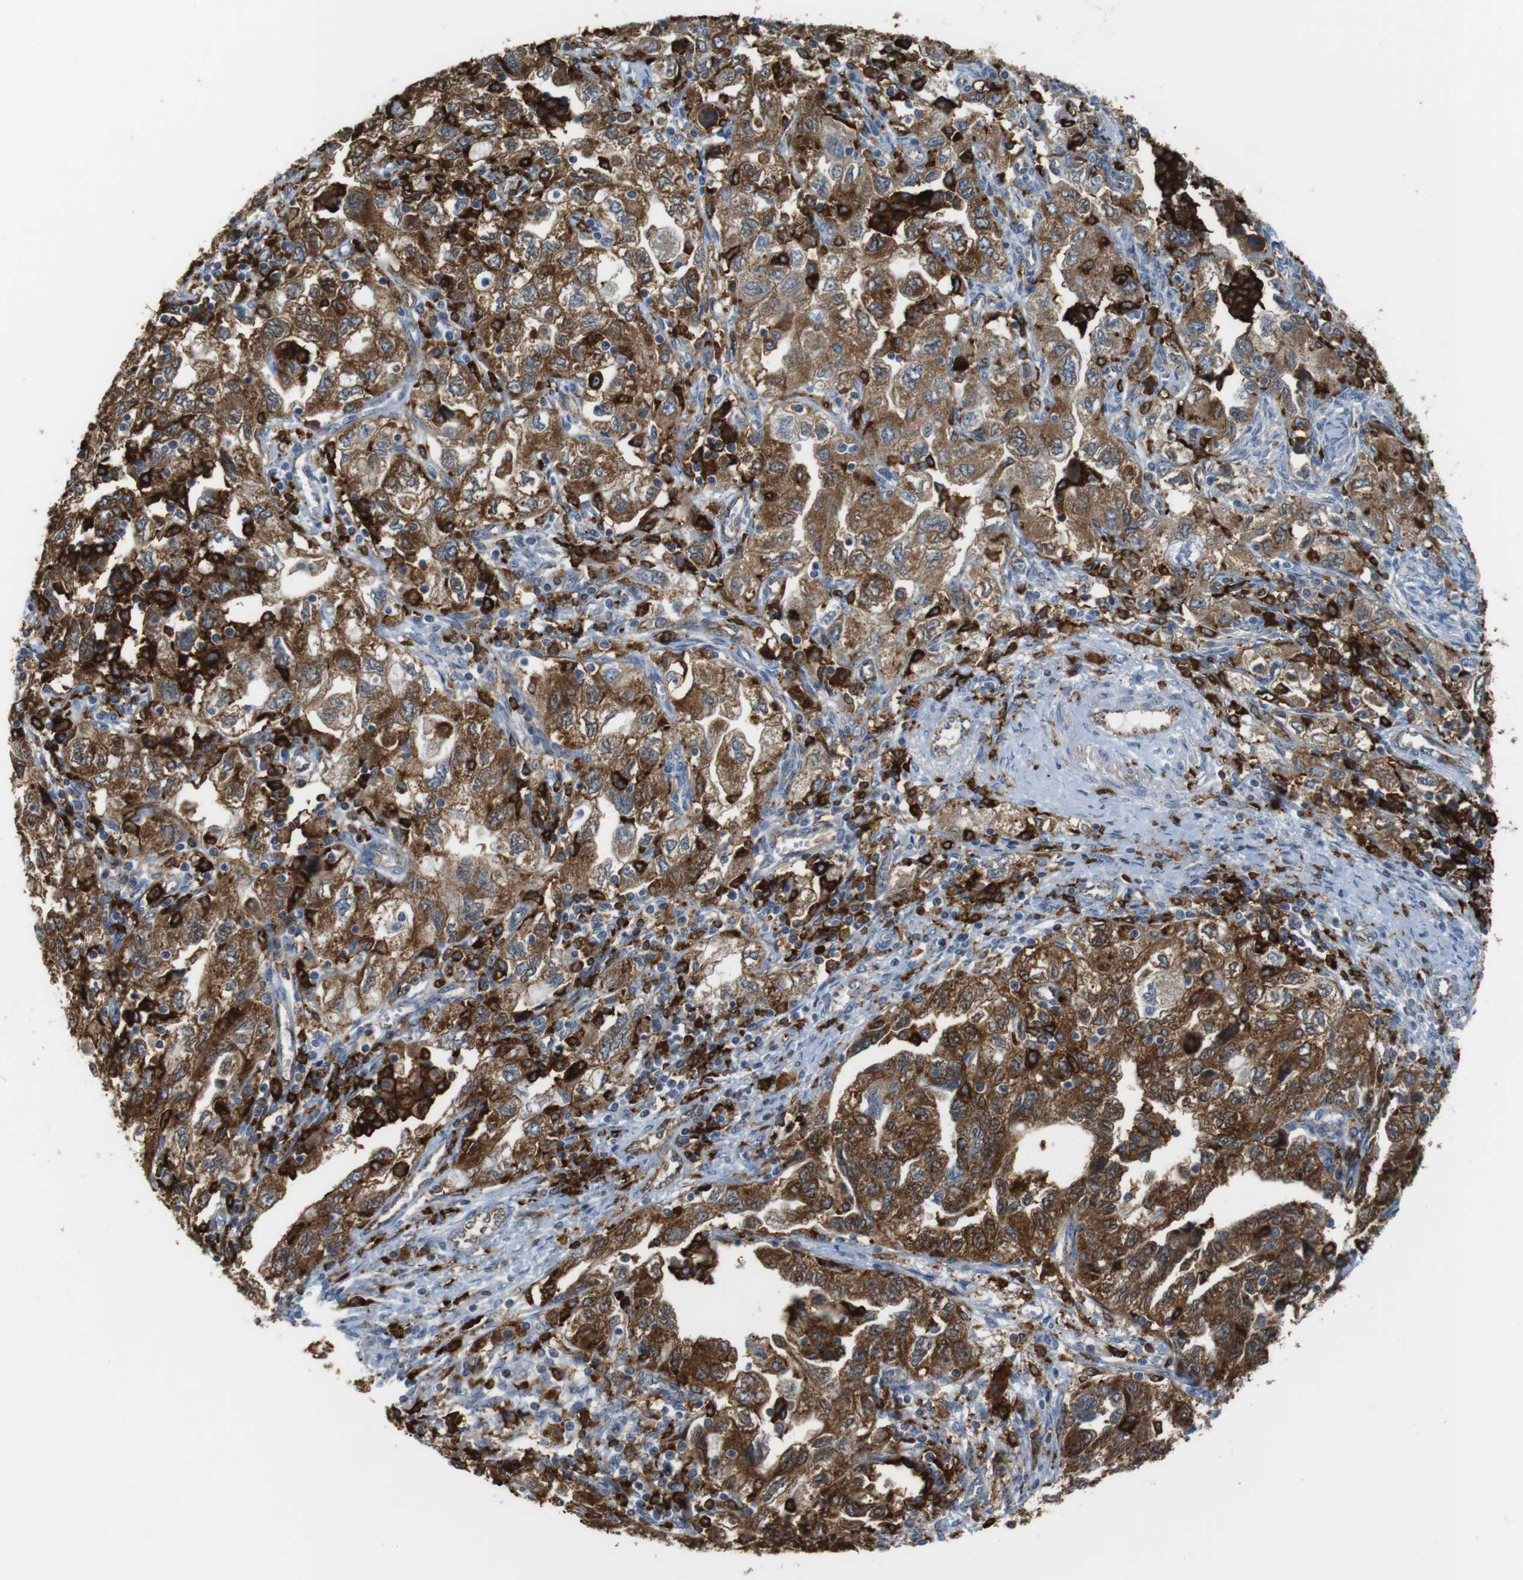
{"staining": {"intensity": "strong", "quantity": ">75%", "location": "cytoplasmic/membranous"}, "tissue": "ovarian cancer", "cell_type": "Tumor cells", "image_type": "cancer", "snomed": [{"axis": "morphology", "description": "Carcinoma, NOS"}, {"axis": "morphology", "description": "Cystadenocarcinoma, serous, NOS"}, {"axis": "topography", "description": "Ovary"}], "caption": "IHC histopathology image of human ovarian cancer (carcinoma) stained for a protein (brown), which shows high levels of strong cytoplasmic/membranous expression in approximately >75% of tumor cells.", "gene": "HLA-DRA", "patient": {"sex": "female", "age": 69}}